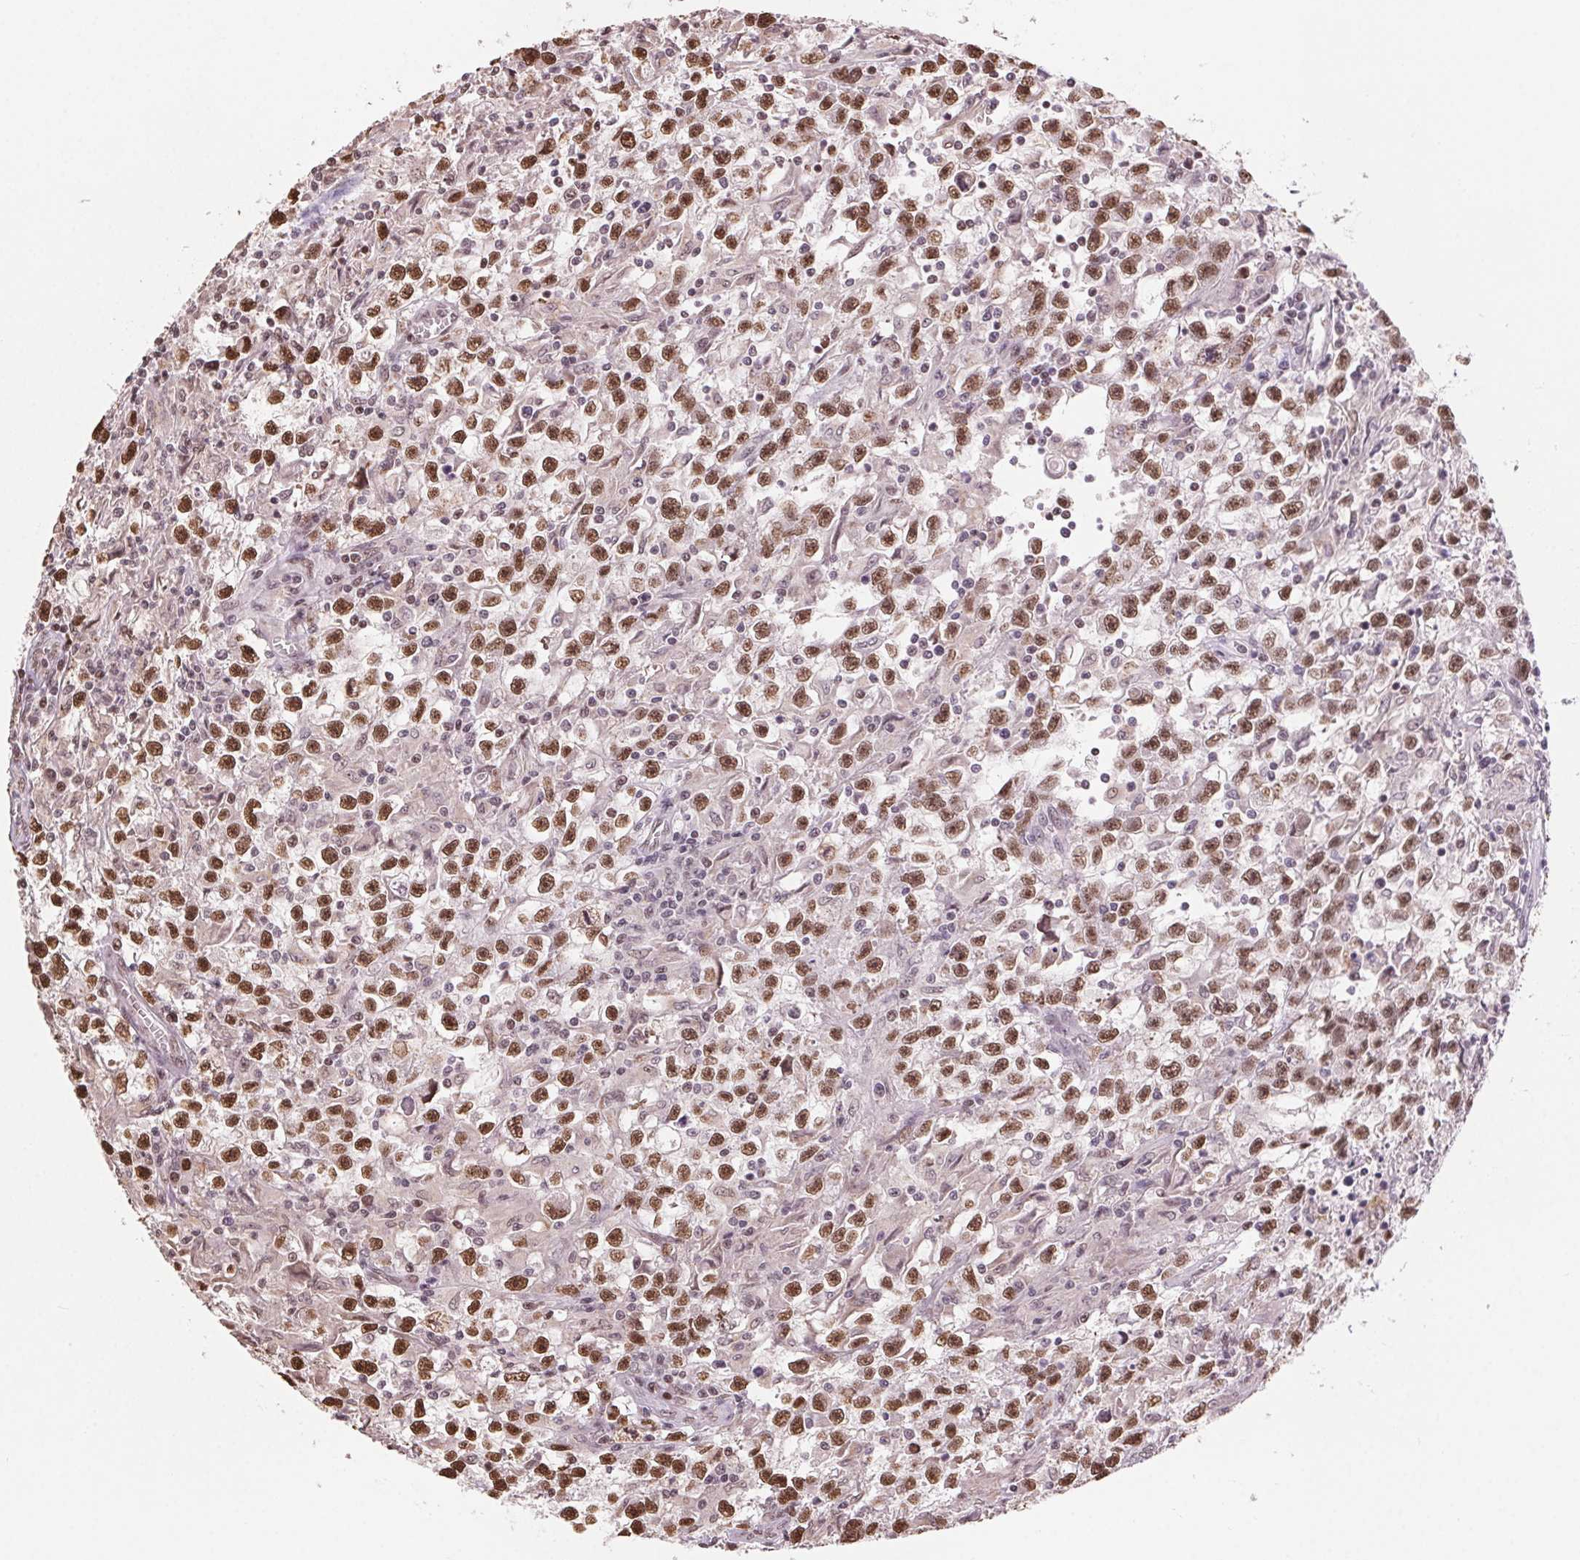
{"staining": {"intensity": "strong", "quantity": ">75%", "location": "nuclear"}, "tissue": "testis cancer", "cell_type": "Tumor cells", "image_type": "cancer", "snomed": [{"axis": "morphology", "description": "Seminoma, NOS"}, {"axis": "topography", "description": "Testis"}], "caption": "Immunohistochemistry (IHC) of seminoma (testis) demonstrates high levels of strong nuclear staining in about >75% of tumor cells.", "gene": "RAD23A", "patient": {"sex": "male", "age": 31}}